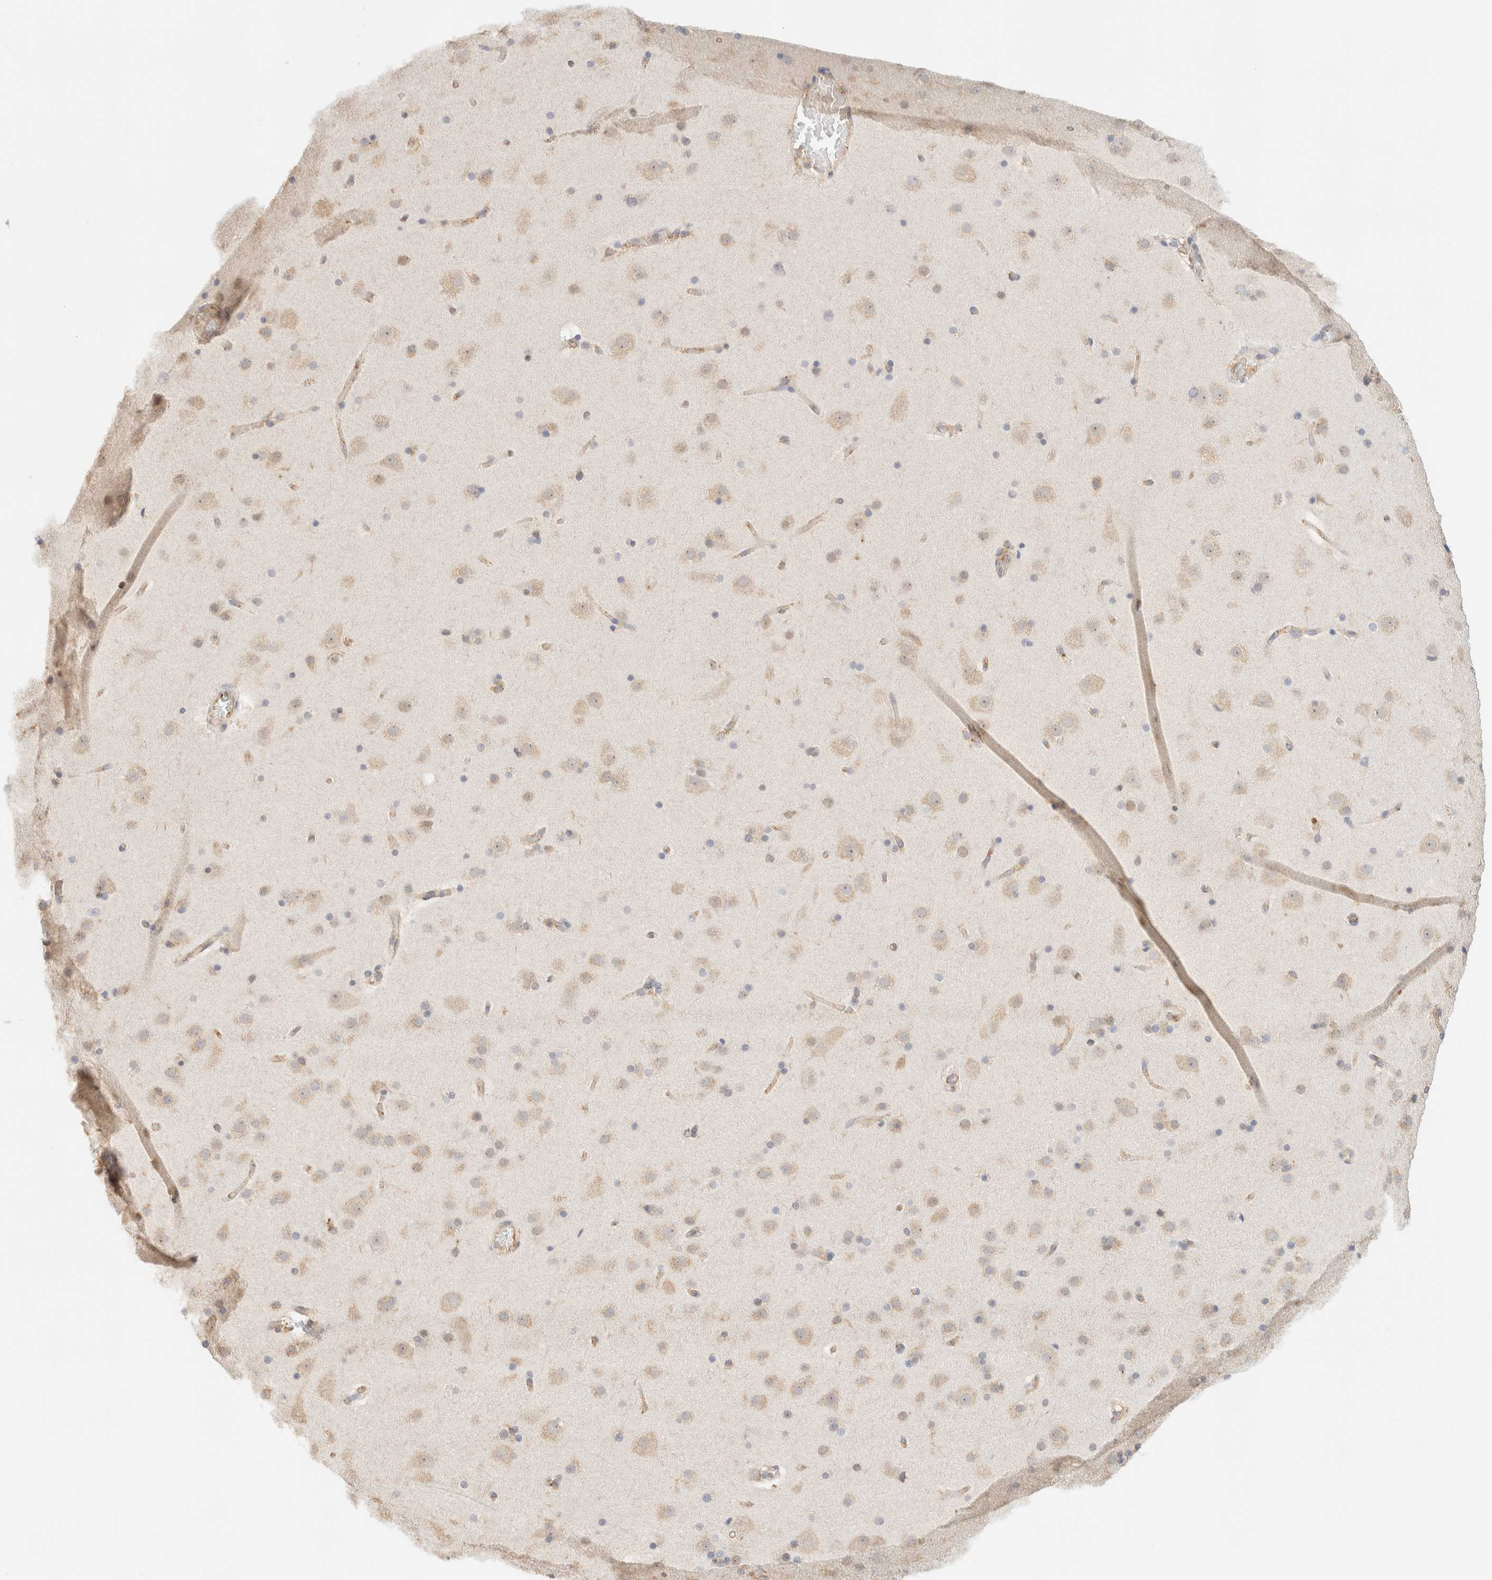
{"staining": {"intensity": "moderate", "quantity": ">75%", "location": "cytoplasmic/membranous"}, "tissue": "cerebral cortex", "cell_type": "Endothelial cells", "image_type": "normal", "snomed": [{"axis": "morphology", "description": "Normal tissue, NOS"}, {"axis": "topography", "description": "Cerebral cortex"}], "caption": "Endothelial cells display moderate cytoplasmic/membranous expression in approximately >75% of cells in benign cerebral cortex.", "gene": "TBC1D8B", "patient": {"sex": "male", "age": 57}}